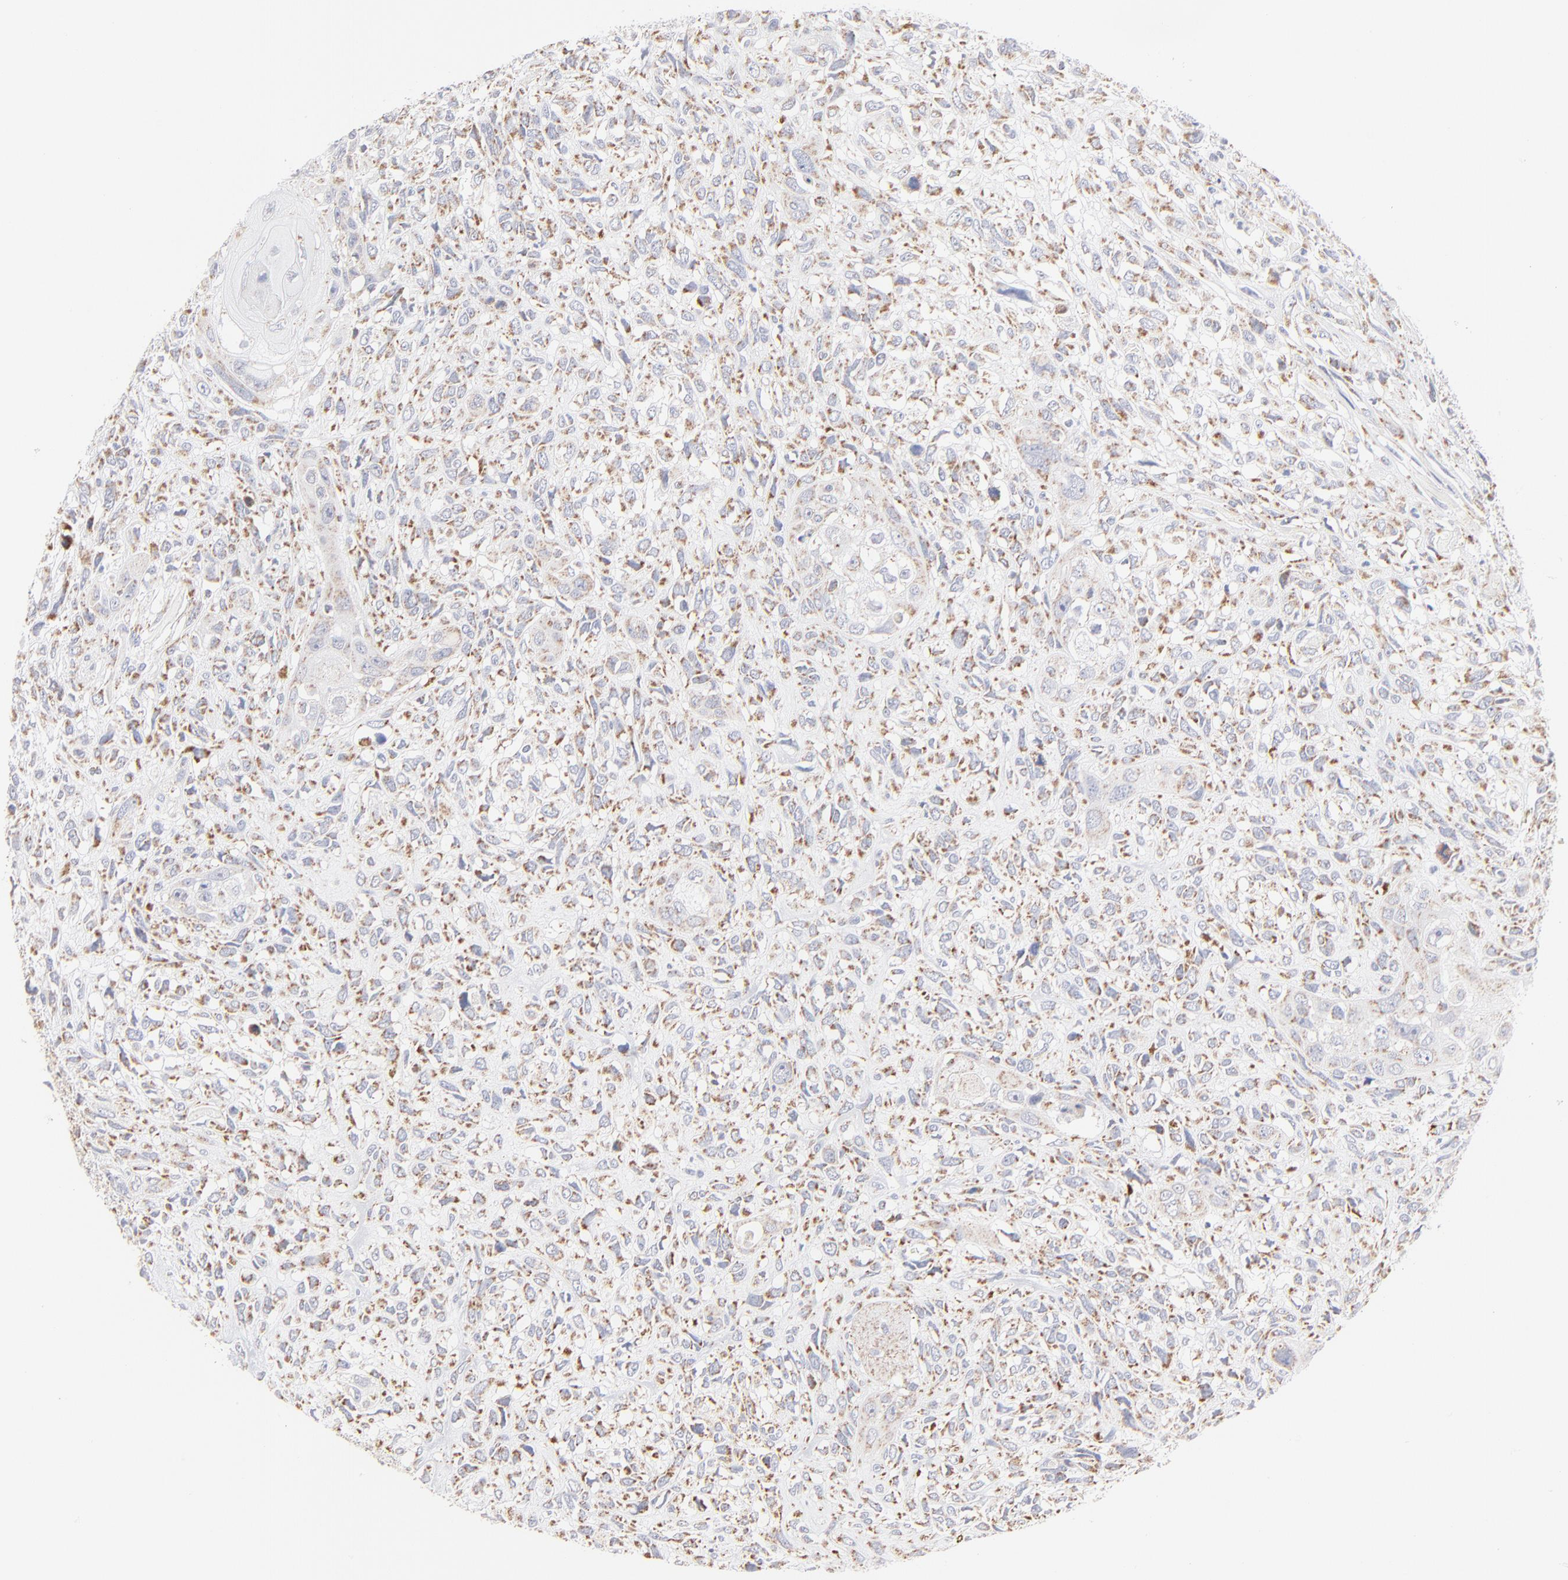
{"staining": {"intensity": "moderate", "quantity": "25%-75%", "location": "cytoplasmic/membranous"}, "tissue": "head and neck cancer", "cell_type": "Tumor cells", "image_type": "cancer", "snomed": [{"axis": "morphology", "description": "Neoplasm, malignant, NOS"}, {"axis": "topography", "description": "Salivary gland"}, {"axis": "topography", "description": "Head-Neck"}], "caption": "Head and neck cancer (malignant neoplasm) stained with DAB immunohistochemistry displays medium levels of moderate cytoplasmic/membranous positivity in approximately 25%-75% of tumor cells.", "gene": "MRPL58", "patient": {"sex": "male", "age": 43}}